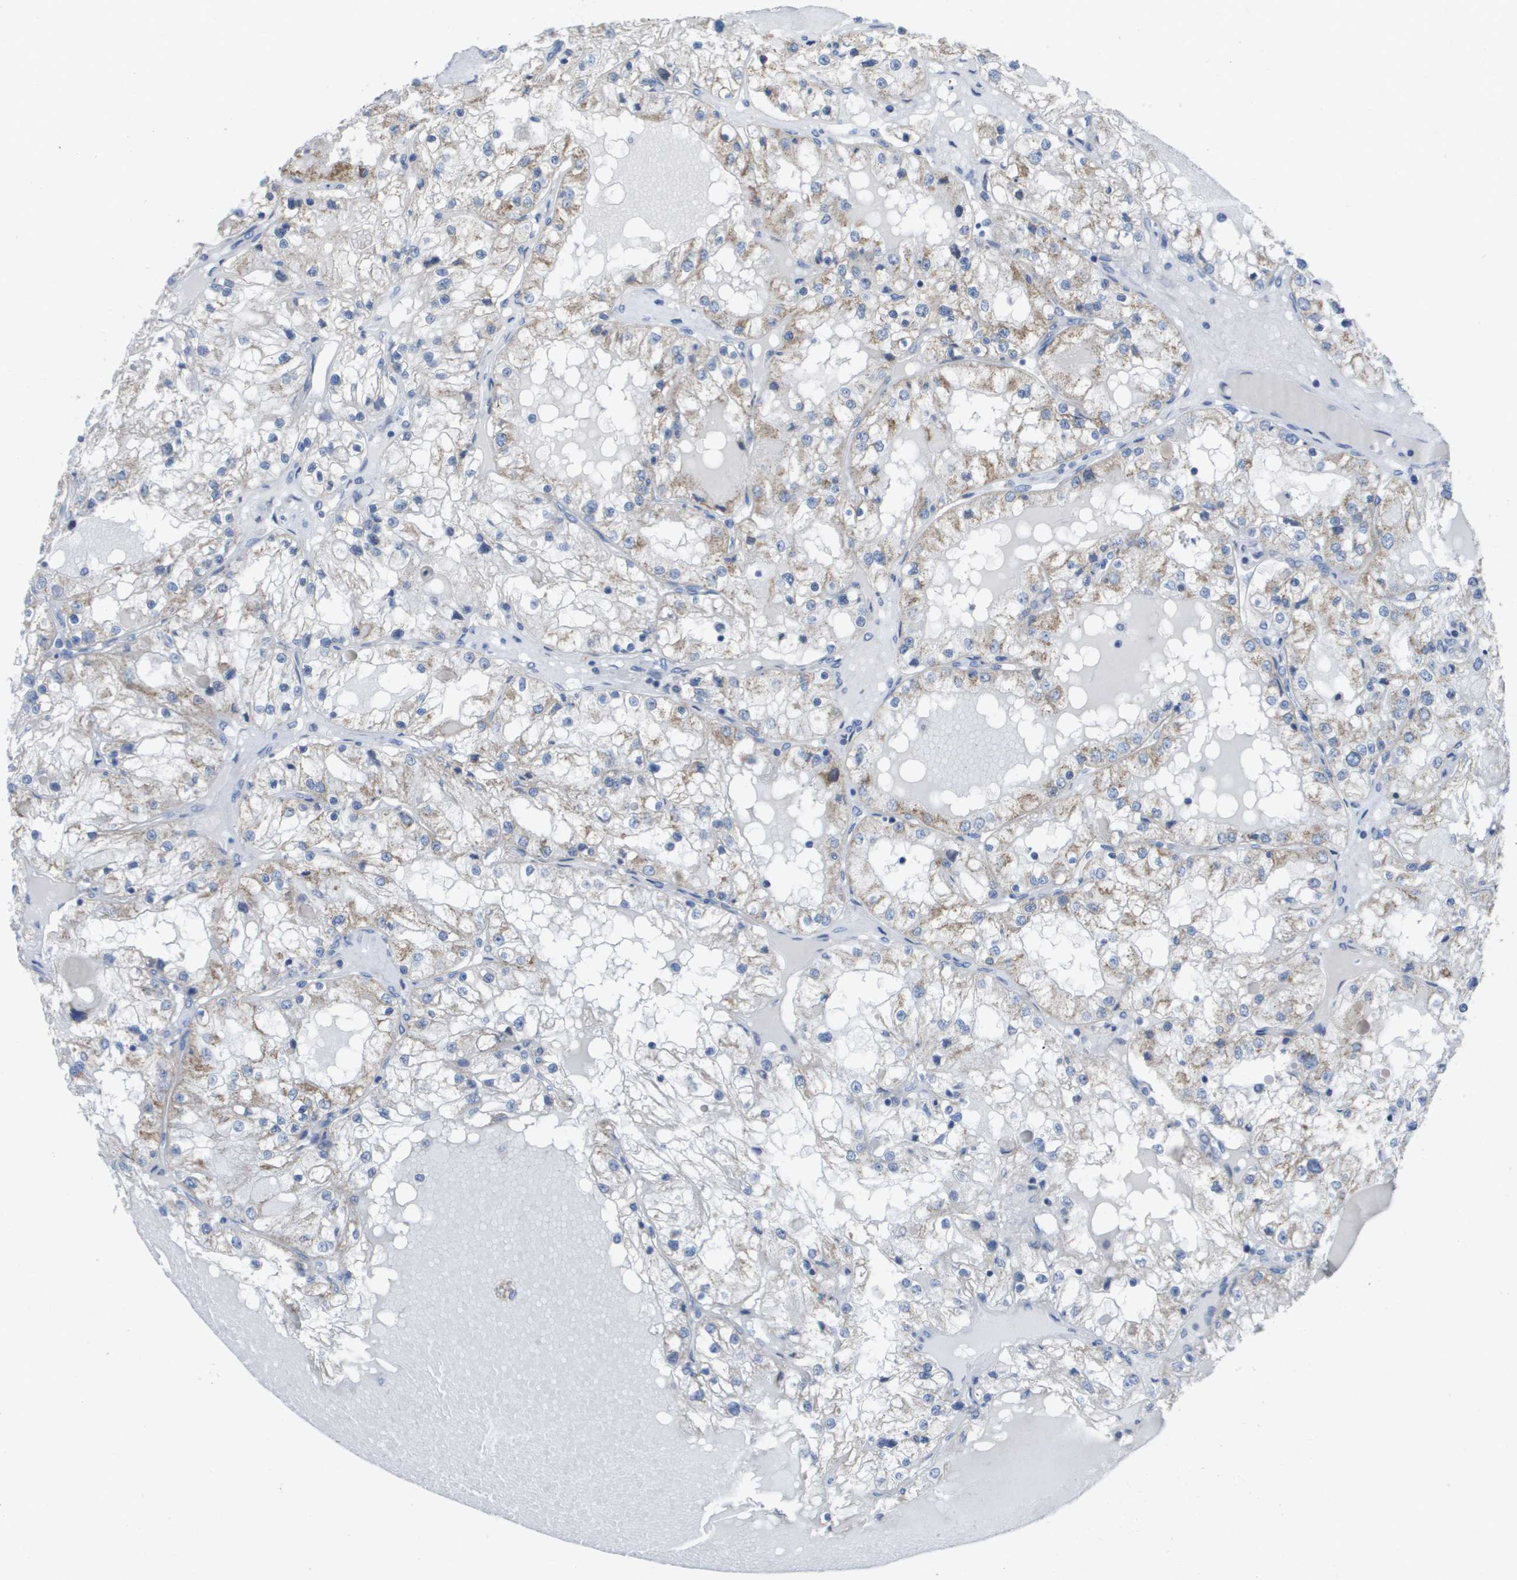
{"staining": {"intensity": "weak", "quantity": "25%-75%", "location": "cytoplasmic/membranous"}, "tissue": "renal cancer", "cell_type": "Tumor cells", "image_type": "cancer", "snomed": [{"axis": "morphology", "description": "Adenocarcinoma, NOS"}, {"axis": "topography", "description": "Kidney"}], "caption": "Human renal cancer (adenocarcinoma) stained with a protein marker displays weak staining in tumor cells.", "gene": "TMEM223", "patient": {"sex": "male", "age": 68}}